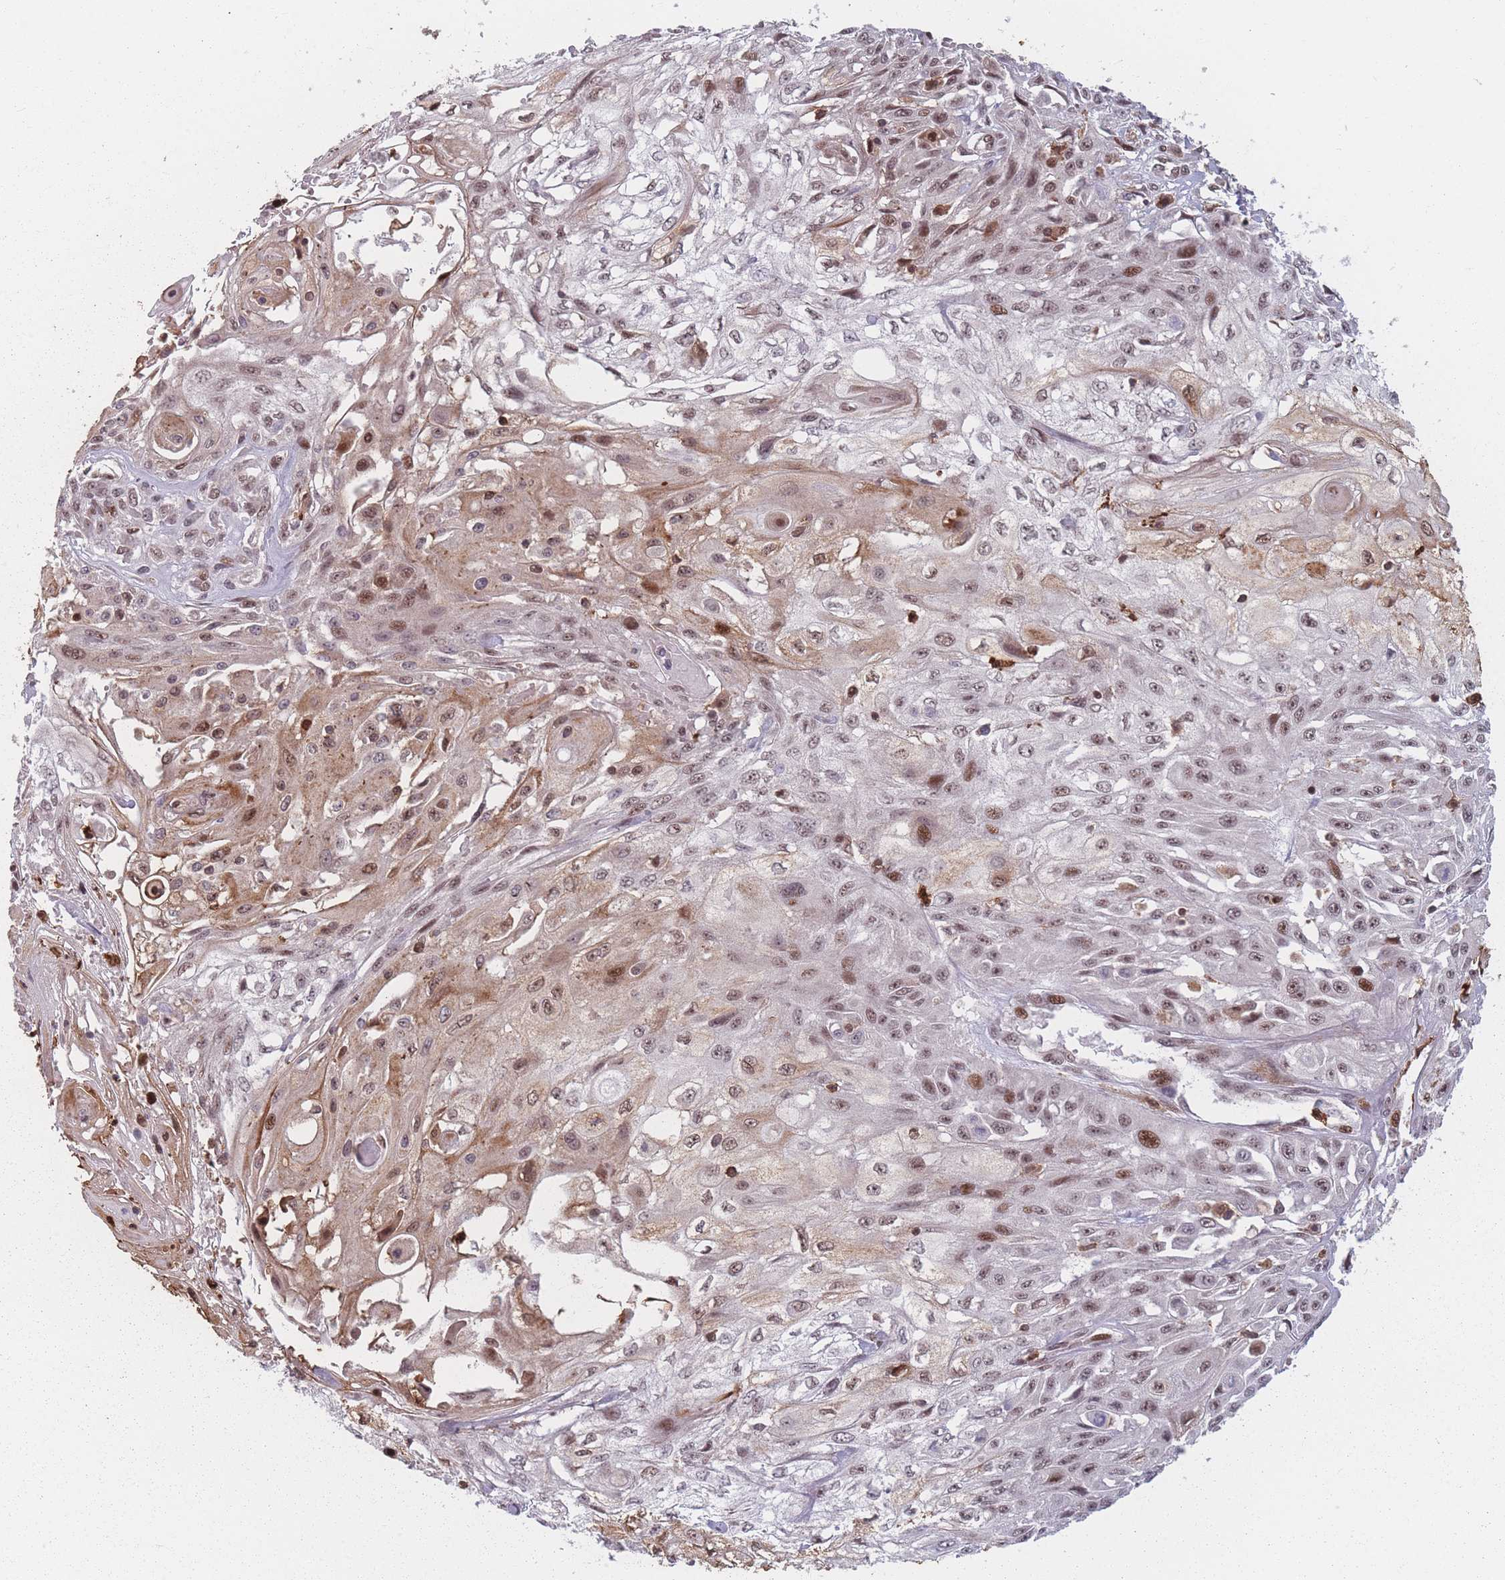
{"staining": {"intensity": "moderate", "quantity": ">75%", "location": "nuclear"}, "tissue": "skin cancer", "cell_type": "Tumor cells", "image_type": "cancer", "snomed": [{"axis": "morphology", "description": "Squamous cell carcinoma, NOS"}, {"axis": "morphology", "description": "Squamous cell carcinoma, metastatic, NOS"}, {"axis": "topography", "description": "Skin"}, {"axis": "topography", "description": "Lymph node"}], "caption": "The image shows immunohistochemical staining of squamous cell carcinoma (skin). There is moderate nuclear positivity is appreciated in about >75% of tumor cells. The staining was performed using DAB (3,3'-diaminobenzidine) to visualize the protein expression in brown, while the nuclei were stained in blue with hematoxylin (Magnification: 20x).", "gene": "WDR55", "patient": {"sex": "male", "age": 75}}